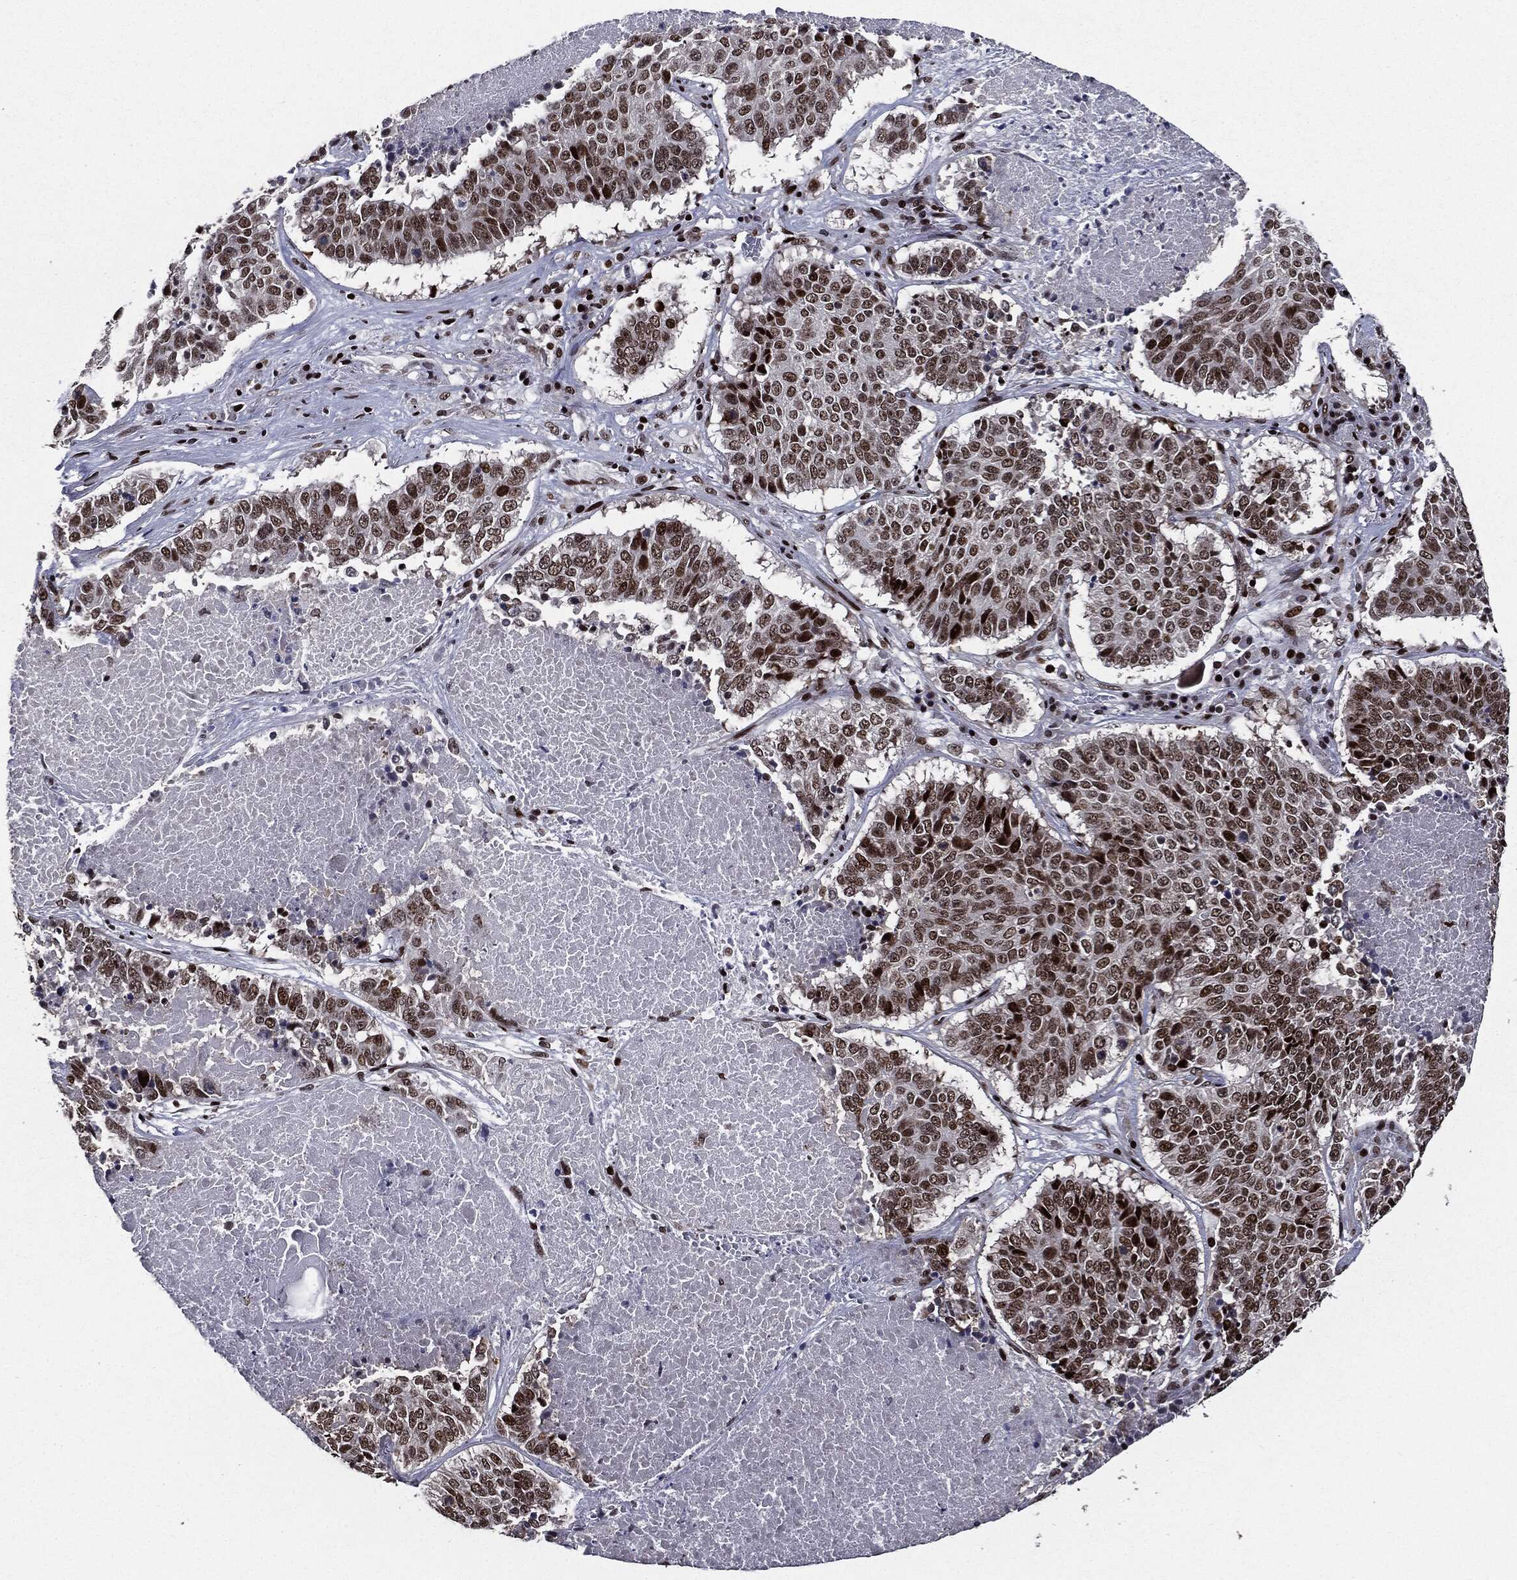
{"staining": {"intensity": "moderate", "quantity": ">75%", "location": "nuclear"}, "tissue": "lung cancer", "cell_type": "Tumor cells", "image_type": "cancer", "snomed": [{"axis": "morphology", "description": "Squamous cell carcinoma, NOS"}, {"axis": "topography", "description": "Lung"}], "caption": "About >75% of tumor cells in lung squamous cell carcinoma exhibit moderate nuclear protein staining as visualized by brown immunohistochemical staining.", "gene": "ZFP91", "patient": {"sex": "male", "age": 64}}